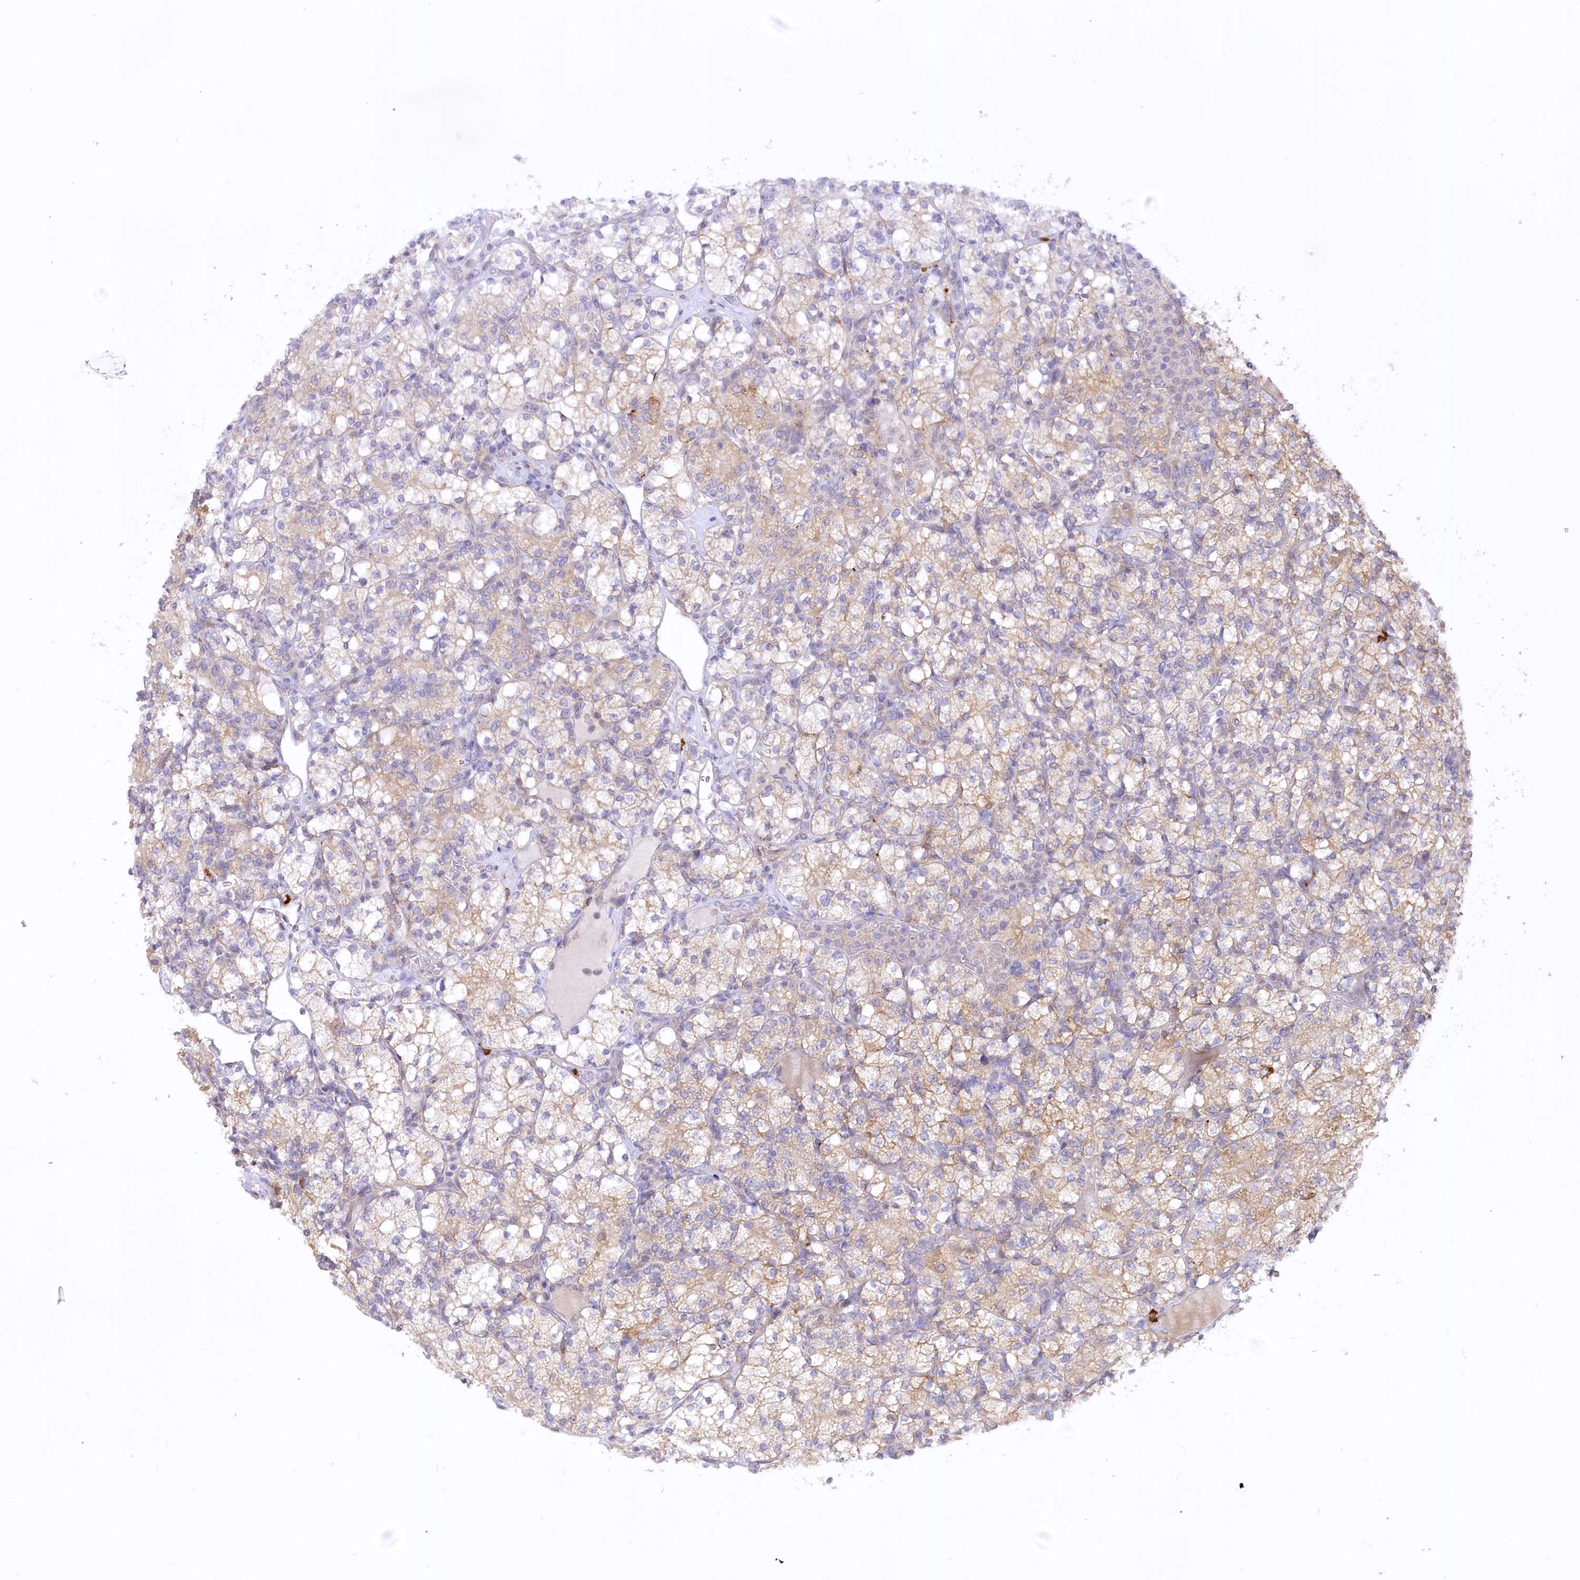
{"staining": {"intensity": "moderate", "quantity": "<25%", "location": "cytoplasmic/membranous"}, "tissue": "renal cancer", "cell_type": "Tumor cells", "image_type": "cancer", "snomed": [{"axis": "morphology", "description": "Adenocarcinoma, NOS"}, {"axis": "topography", "description": "Kidney"}], "caption": "This micrograph shows IHC staining of human renal adenocarcinoma, with low moderate cytoplasmic/membranous staining in approximately <25% of tumor cells.", "gene": "NCKAP5", "patient": {"sex": "male", "age": 77}}